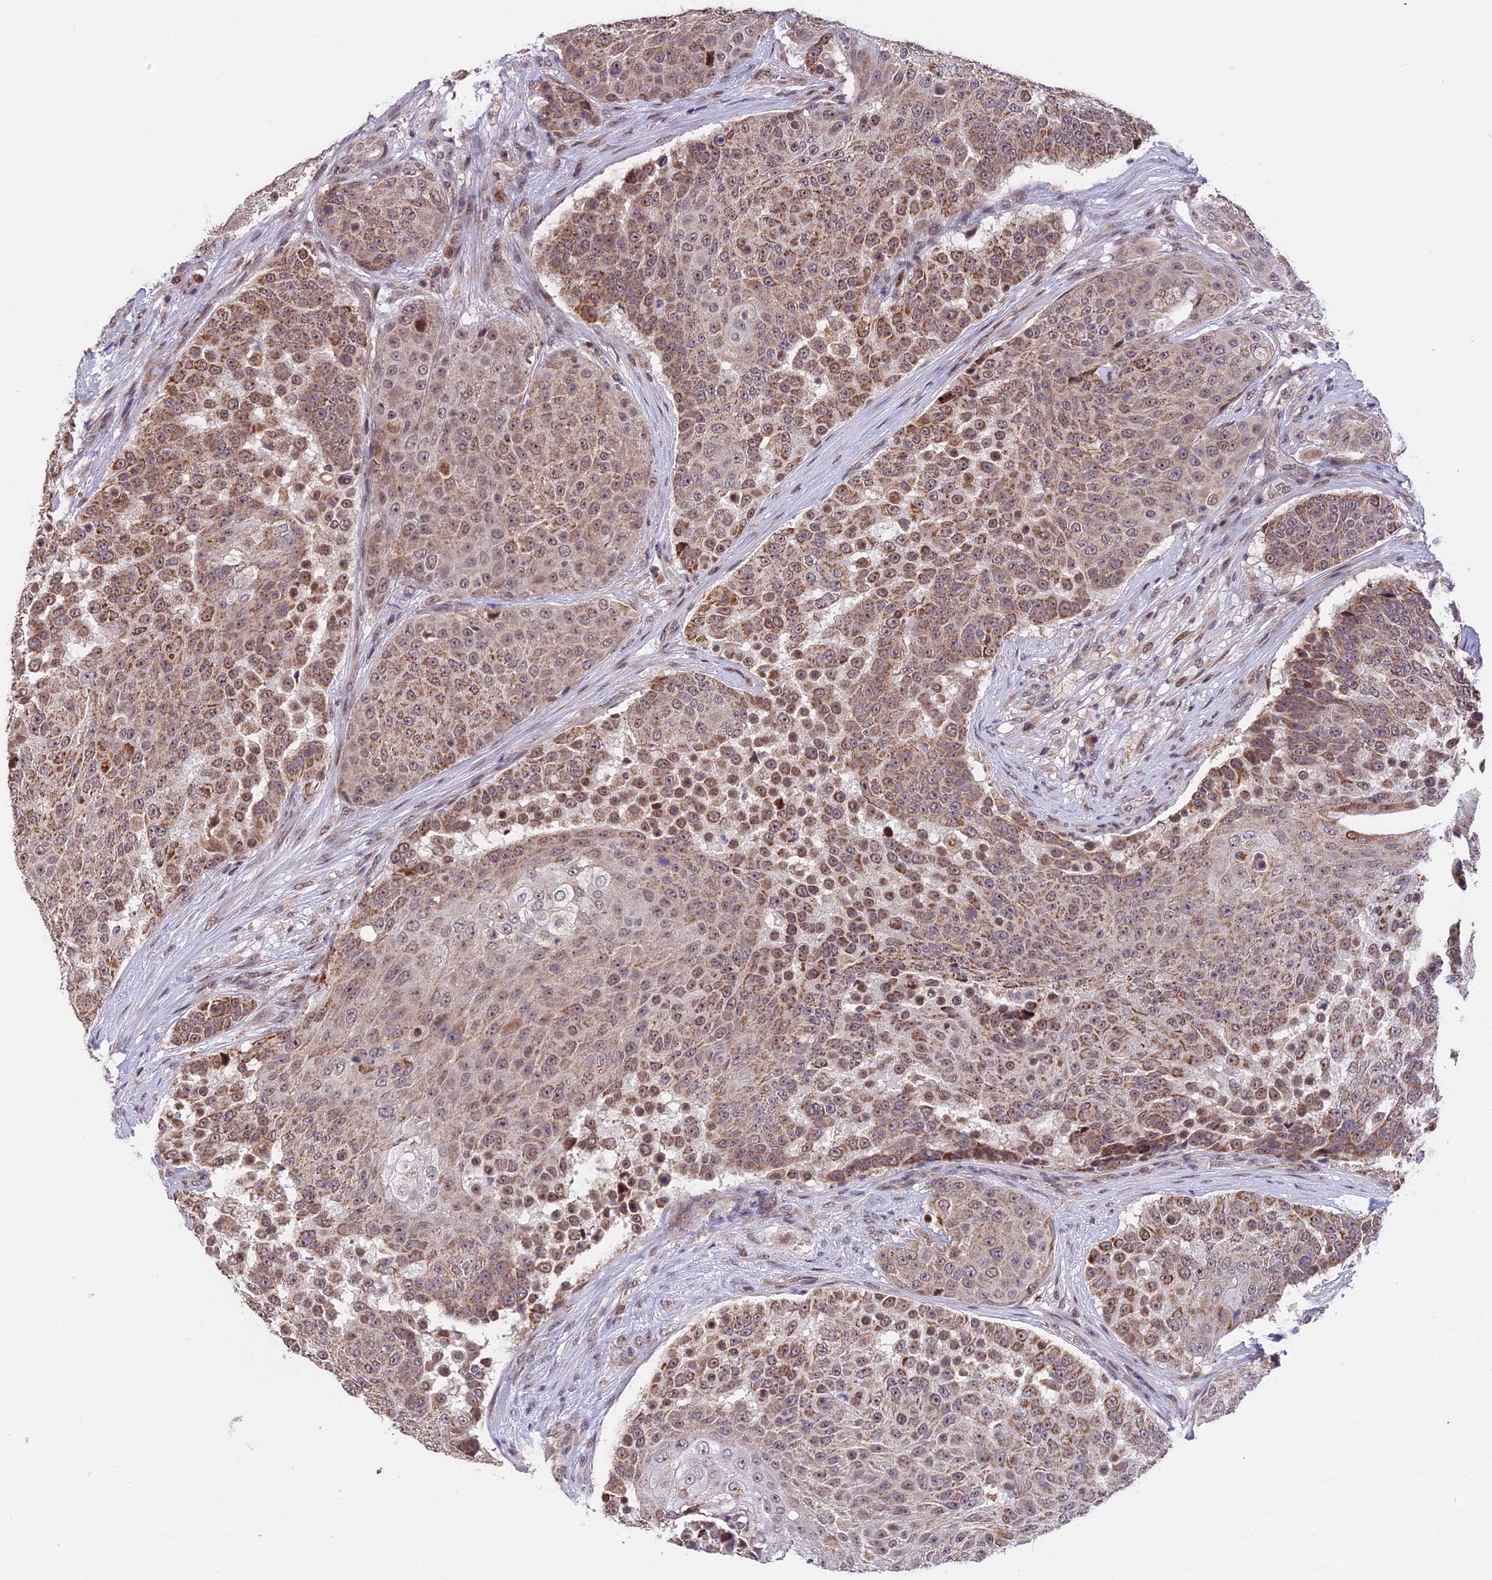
{"staining": {"intensity": "moderate", "quantity": ">75%", "location": "cytoplasmic/membranous"}, "tissue": "urothelial cancer", "cell_type": "Tumor cells", "image_type": "cancer", "snomed": [{"axis": "morphology", "description": "Urothelial carcinoma, High grade"}, {"axis": "topography", "description": "Urinary bladder"}], "caption": "Immunohistochemistry (DAB (3,3'-diaminobenzidine)) staining of urothelial carcinoma (high-grade) exhibits moderate cytoplasmic/membranous protein expression in approximately >75% of tumor cells.", "gene": "RERGL", "patient": {"sex": "female", "age": 63}}